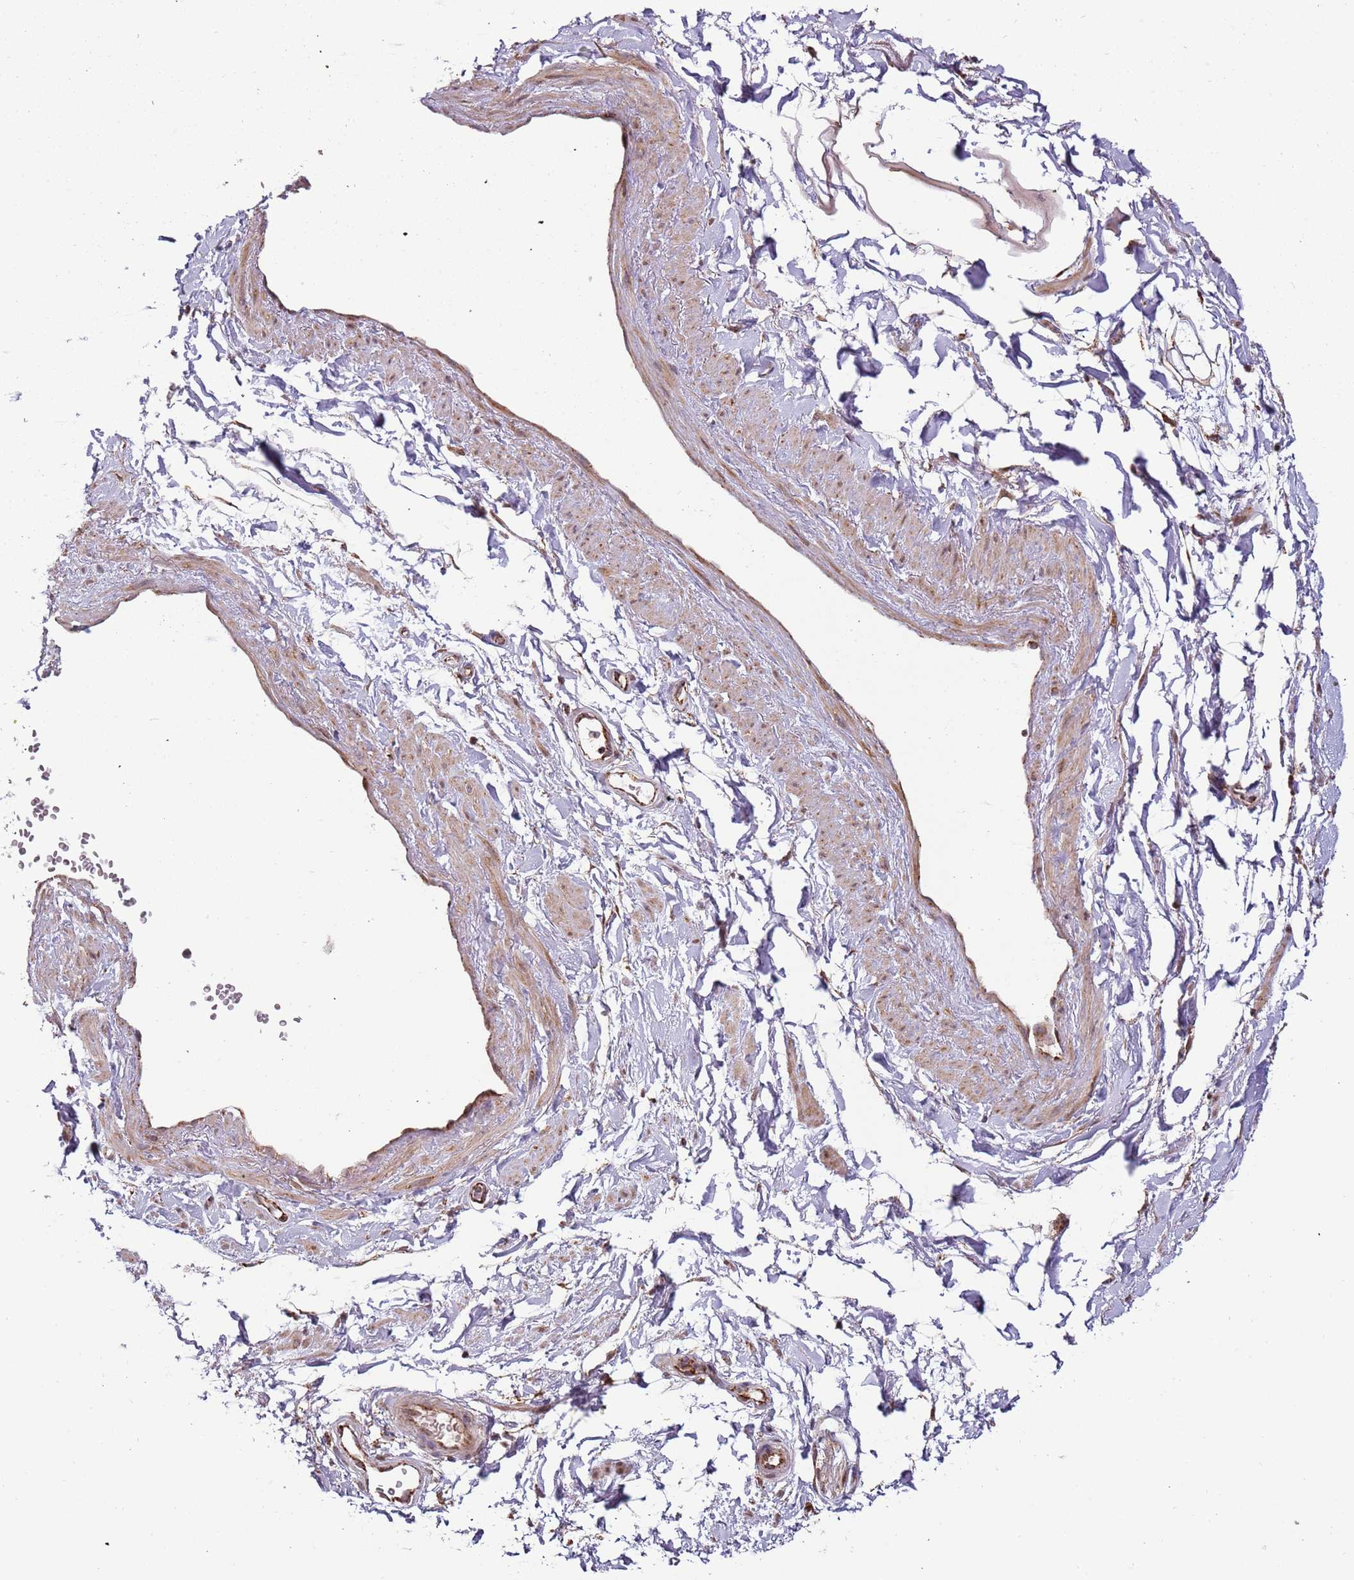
{"staining": {"intensity": "negative", "quantity": "none", "location": "none"}, "tissue": "adipose tissue", "cell_type": "Adipocytes", "image_type": "normal", "snomed": [{"axis": "morphology", "description": "Normal tissue, NOS"}, {"axis": "topography", "description": "Soft tissue"}, {"axis": "topography", "description": "Adipose tissue"}, {"axis": "topography", "description": "Vascular tissue"}, {"axis": "topography", "description": "Peripheral nerve tissue"}], "caption": "Adipocytes show no significant protein staining in benign adipose tissue.", "gene": "IL17RD", "patient": {"sex": "male", "age": 74}}